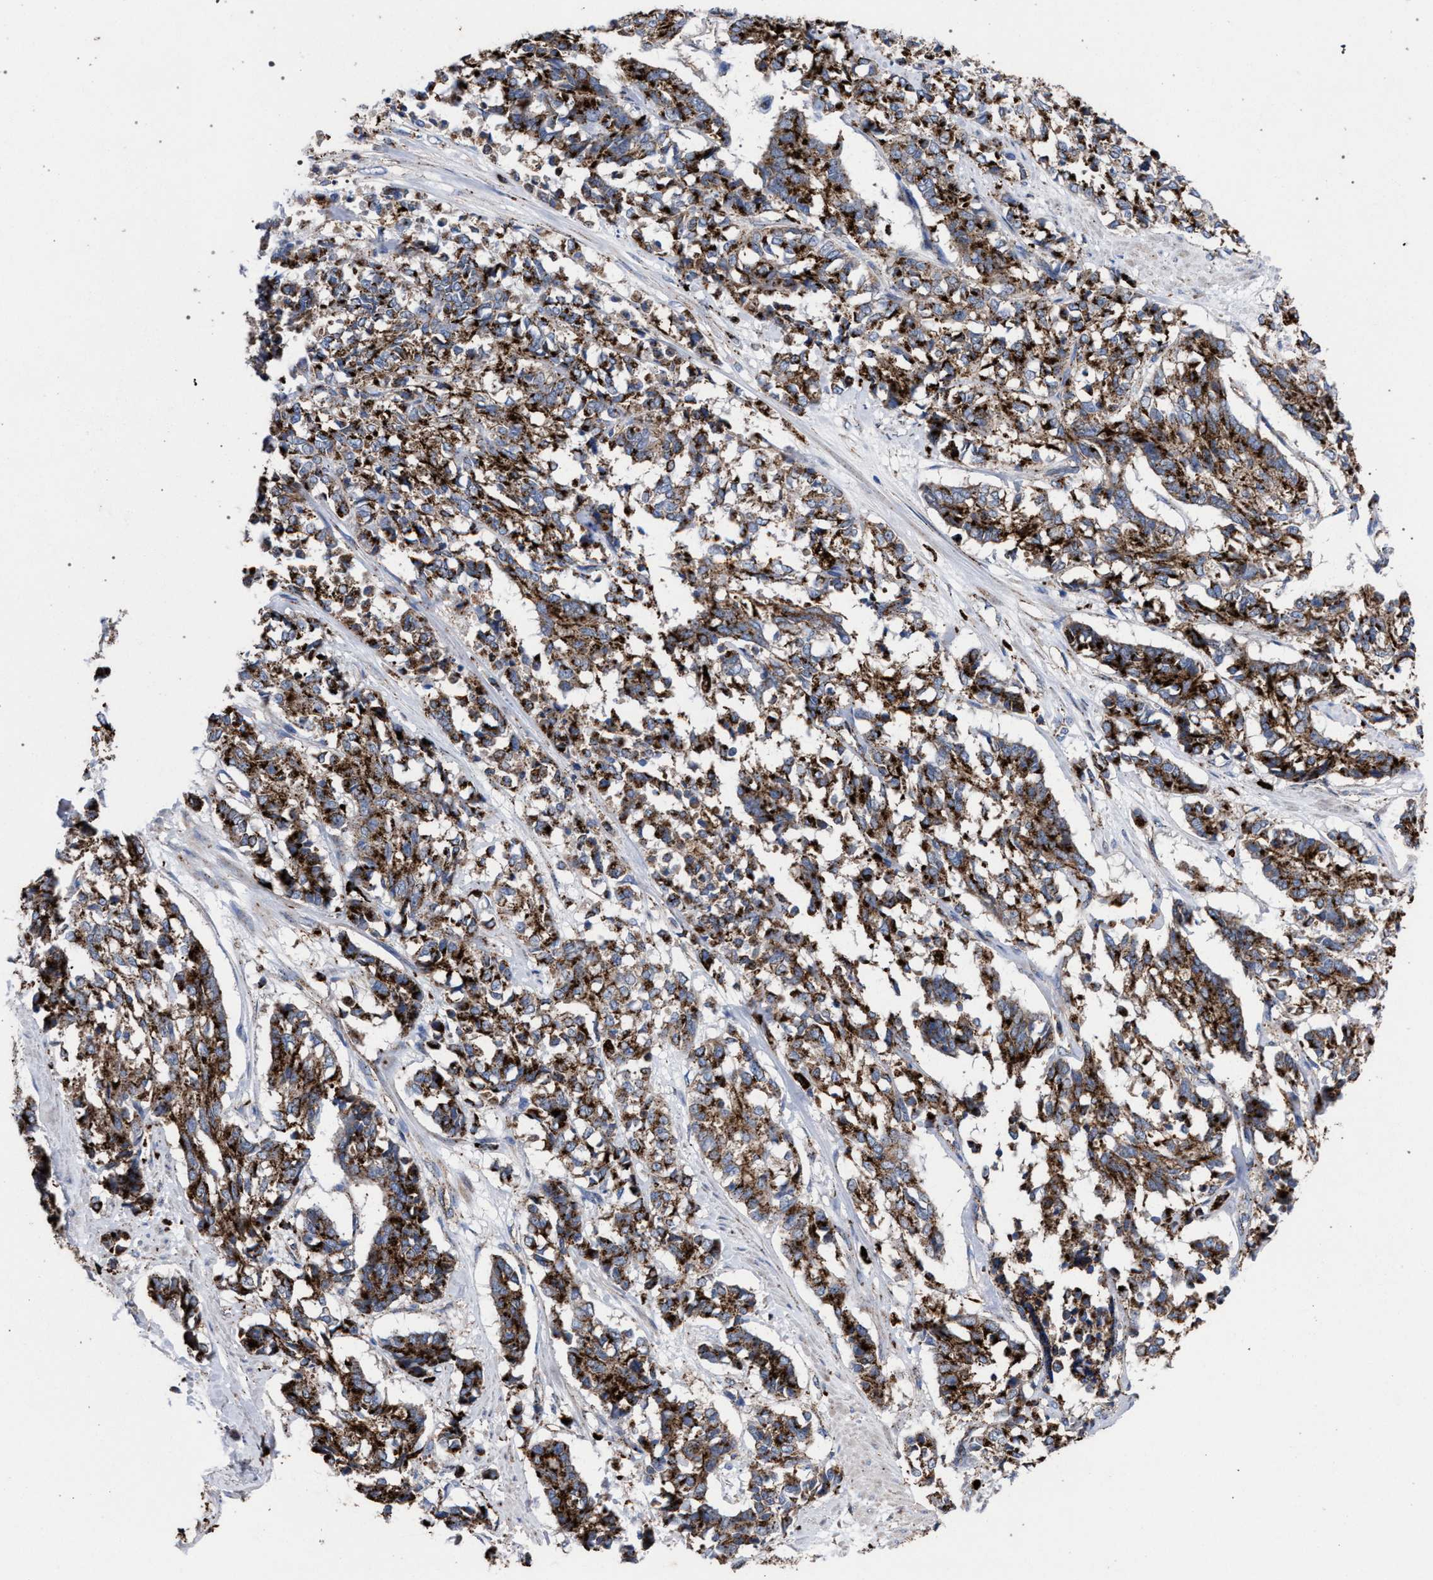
{"staining": {"intensity": "strong", "quantity": ">75%", "location": "cytoplasmic/membranous"}, "tissue": "cervical cancer", "cell_type": "Tumor cells", "image_type": "cancer", "snomed": [{"axis": "morphology", "description": "Squamous cell carcinoma, NOS"}, {"axis": "topography", "description": "Cervix"}], "caption": "IHC micrograph of neoplastic tissue: cervical squamous cell carcinoma stained using IHC demonstrates high levels of strong protein expression localized specifically in the cytoplasmic/membranous of tumor cells, appearing as a cytoplasmic/membranous brown color.", "gene": "PPT1", "patient": {"sex": "female", "age": 35}}